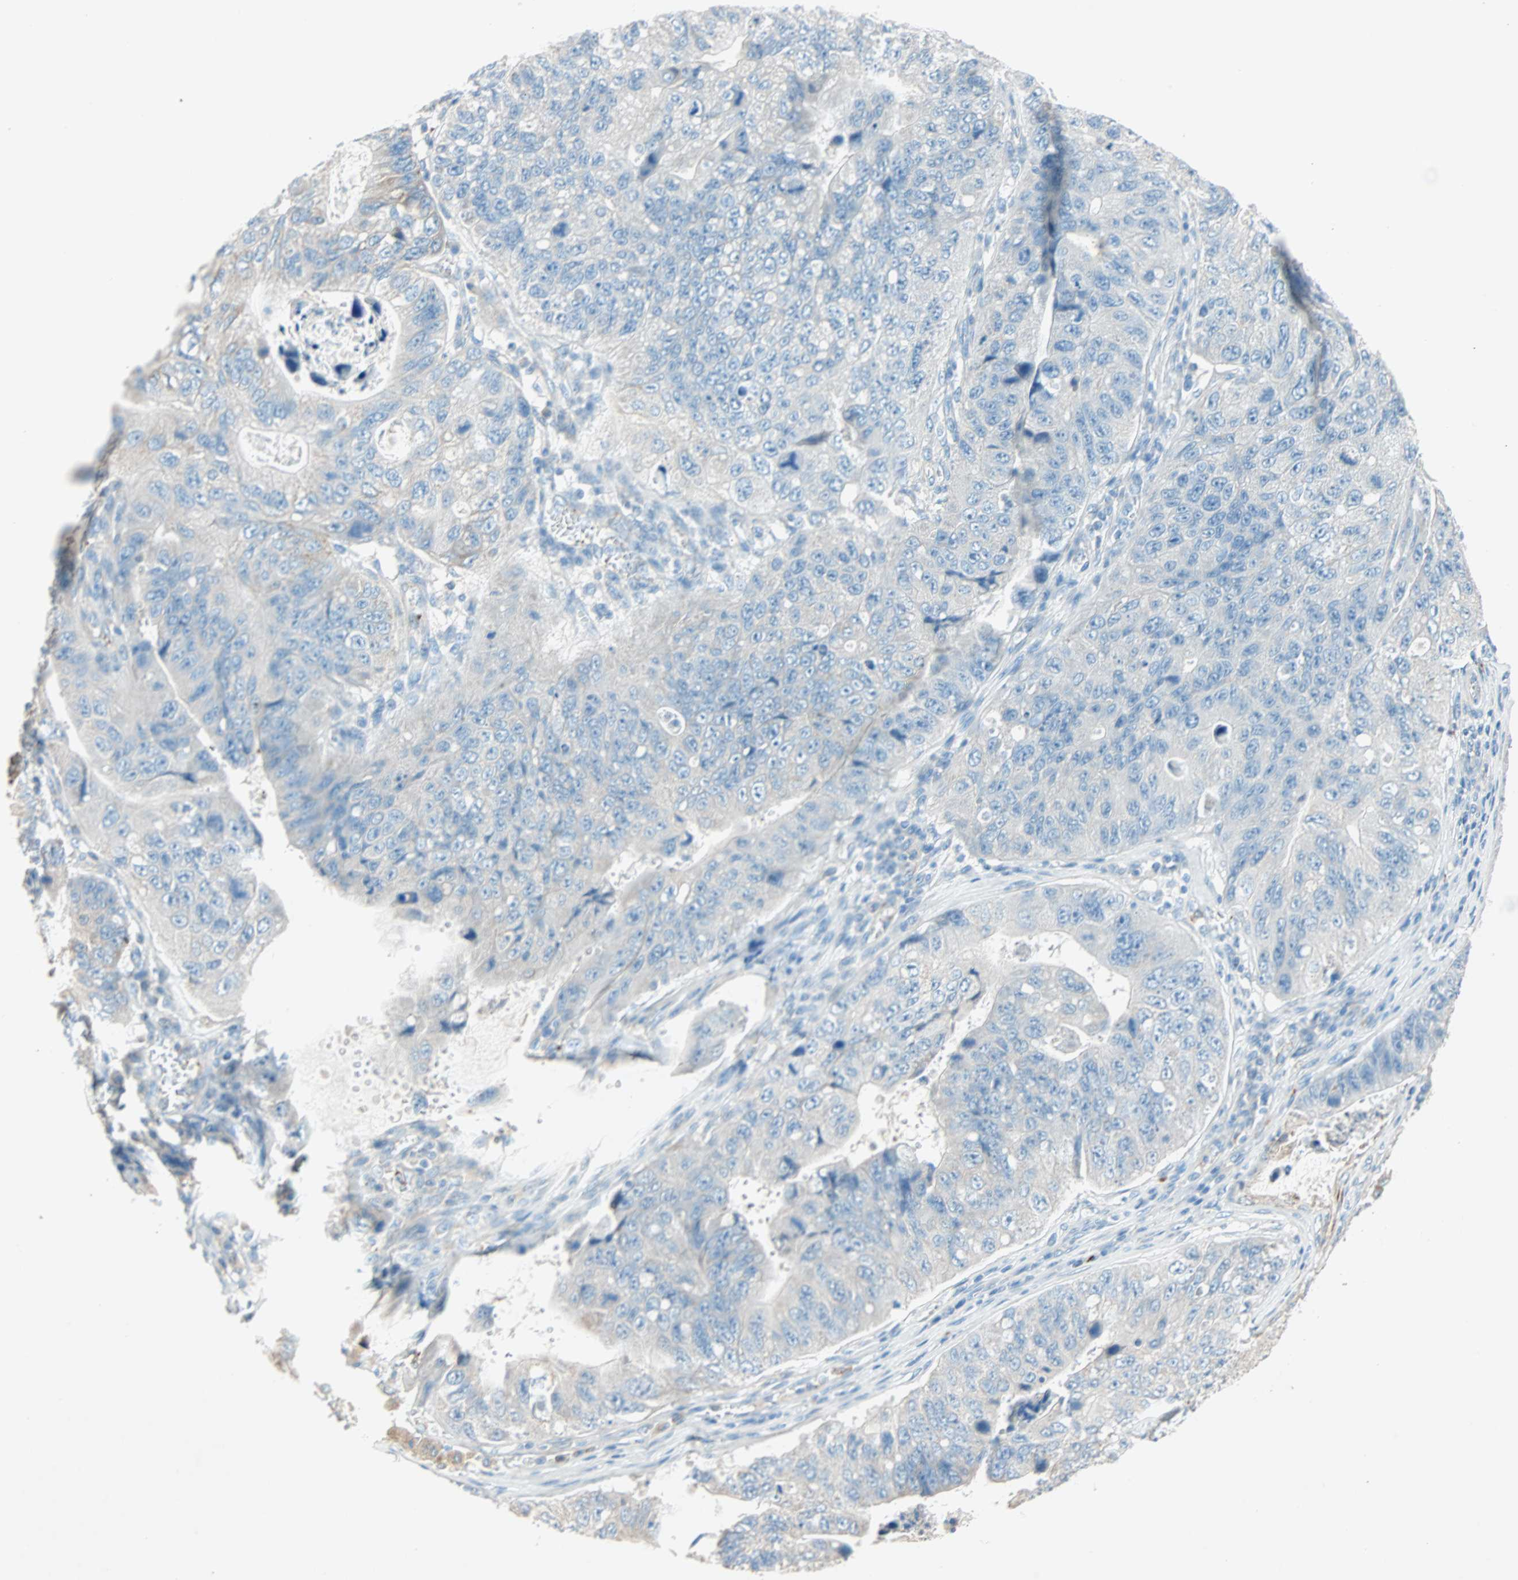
{"staining": {"intensity": "weak", "quantity": ">75%", "location": "cytoplasmic/membranous"}, "tissue": "stomach cancer", "cell_type": "Tumor cells", "image_type": "cancer", "snomed": [{"axis": "morphology", "description": "Adenocarcinoma, NOS"}, {"axis": "topography", "description": "Stomach"}], "caption": "Protein staining exhibits weak cytoplasmic/membranous expression in approximately >75% of tumor cells in stomach adenocarcinoma.", "gene": "LY6G6F", "patient": {"sex": "male", "age": 59}}